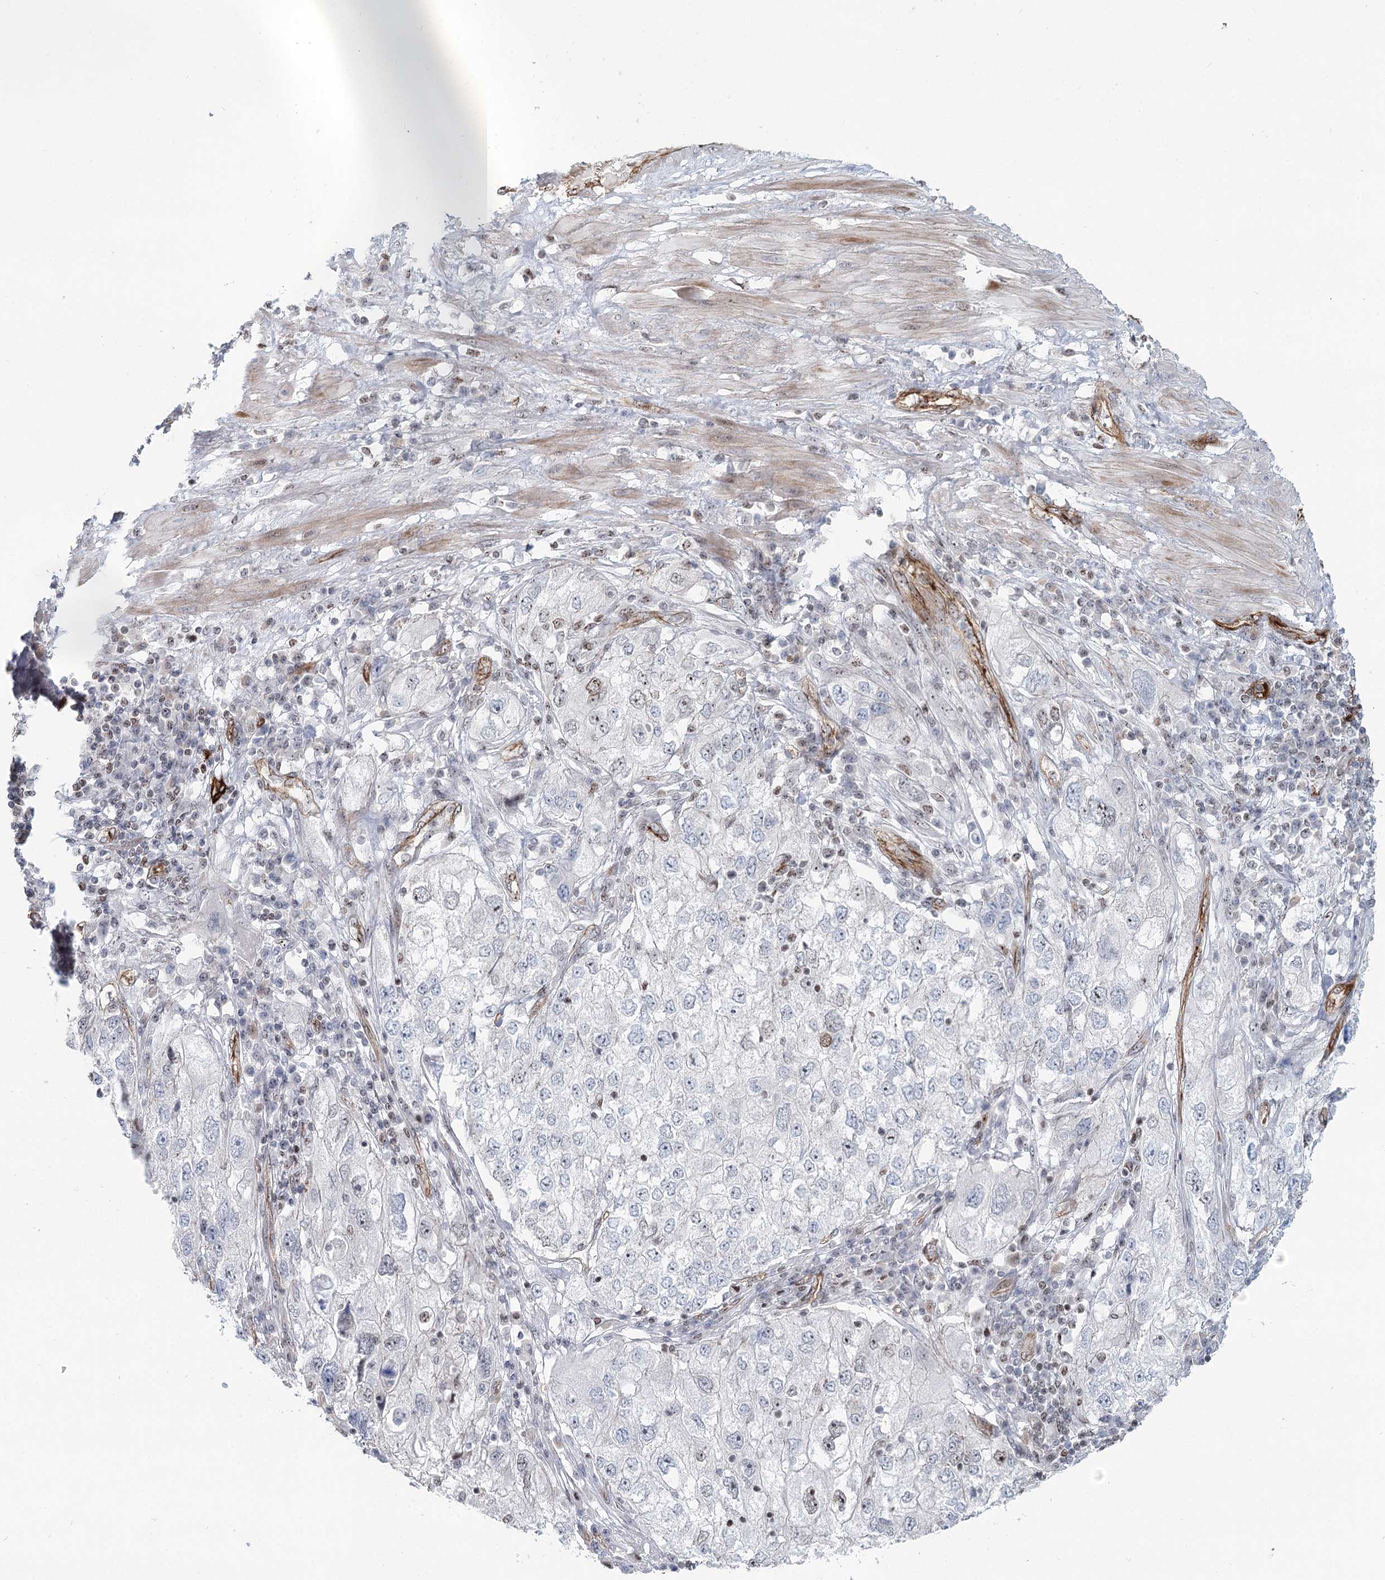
{"staining": {"intensity": "weak", "quantity": "<25%", "location": "nuclear"}, "tissue": "endometrial cancer", "cell_type": "Tumor cells", "image_type": "cancer", "snomed": [{"axis": "morphology", "description": "Adenocarcinoma, NOS"}, {"axis": "topography", "description": "Endometrium"}], "caption": "A photomicrograph of human endometrial adenocarcinoma is negative for staining in tumor cells.", "gene": "ZFYVE28", "patient": {"sex": "female", "age": 49}}